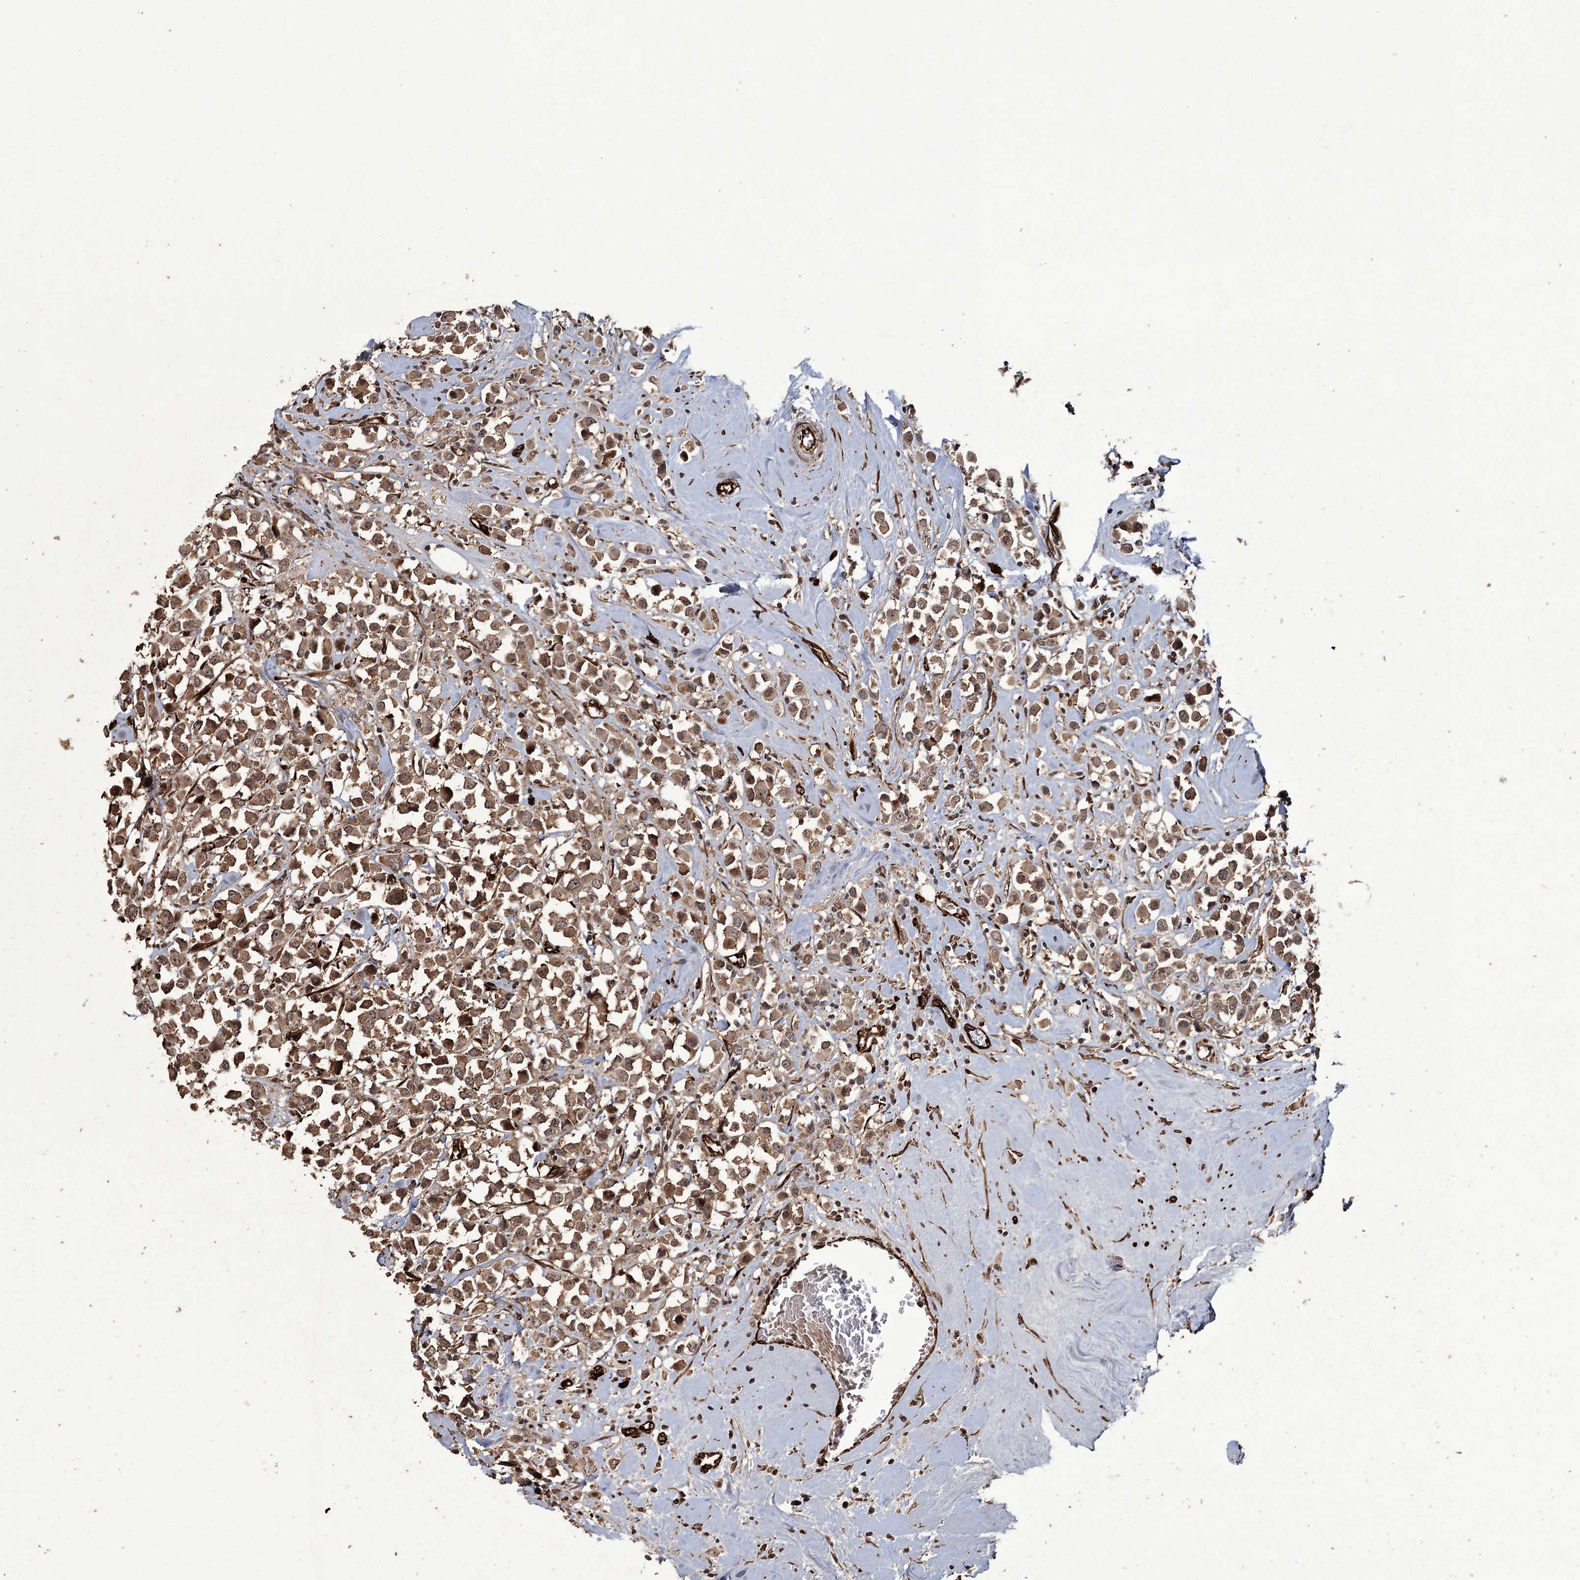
{"staining": {"intensity": "moderate", "quantity": ">75%", "location": "cytoplasmic/membranous,nuclear"}, "tissue": "breast cancer", "cell_type": "Tumor cells", "image_type": "cancer", "snomed": [{"axis": "morphology", "description": "Duct carcinoma"}, {"axis": "topography", "description": "Breast"}], "caption": "IHC photomicrograph of neoplastic tissue: human infiltrating ductal carcinoma (breast) stained using immunohistochemistry shows medium levels of moderate protein expression localized specifically in the cytoplasmic/membranous and nuclear of tumor cells, appearing as a cytoplasmic/membranous and nuclear brown color.", "gene": "RPAP3", "patient": {"sex": "female", "age": 61}}